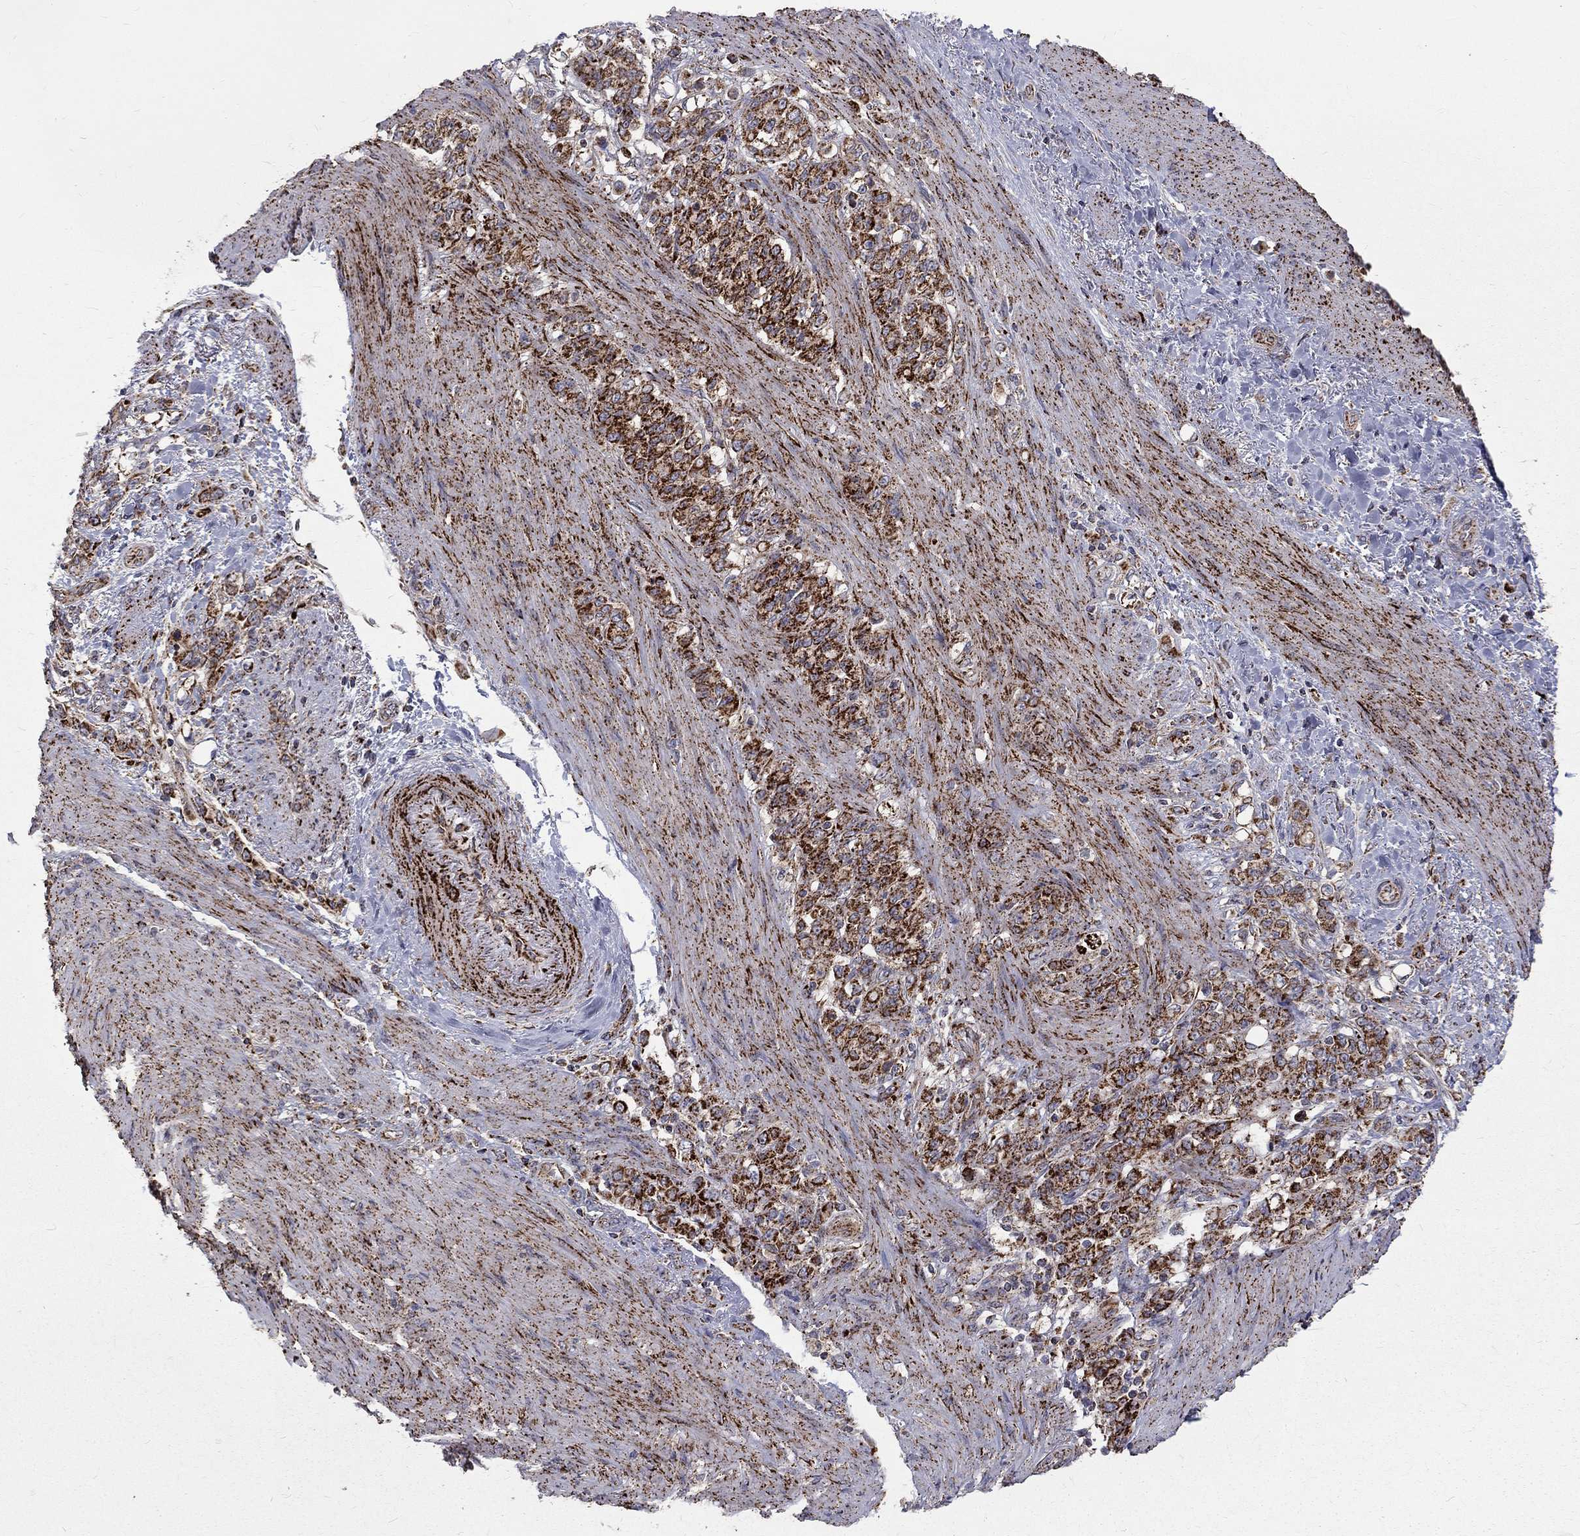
{"staining": {"intensity": "strong", "quantity": "25%-75%", "location": "cytoplasmic/membranous"}, "tissue": "stomach cancer", "cell_type": "Tumor cells", "image_type": "cancer", "snomed": [{"axis": "morphology", "description": "Normal tissue, NOS"}, {"axis": "morphology", "description": "Adenocarcinoma, NOS"}, {"axis": "topography", "description": "Stomach"}], "caption": "Stomach cancer stained for a protein exhibits strong cytoplasmic/membranous positivity in tumor cells. (Brightfield microscopy of DAB IHC at high magnification).", "gene": "ALDH1B1", "patient": {"sex": "female", "age": 79}}